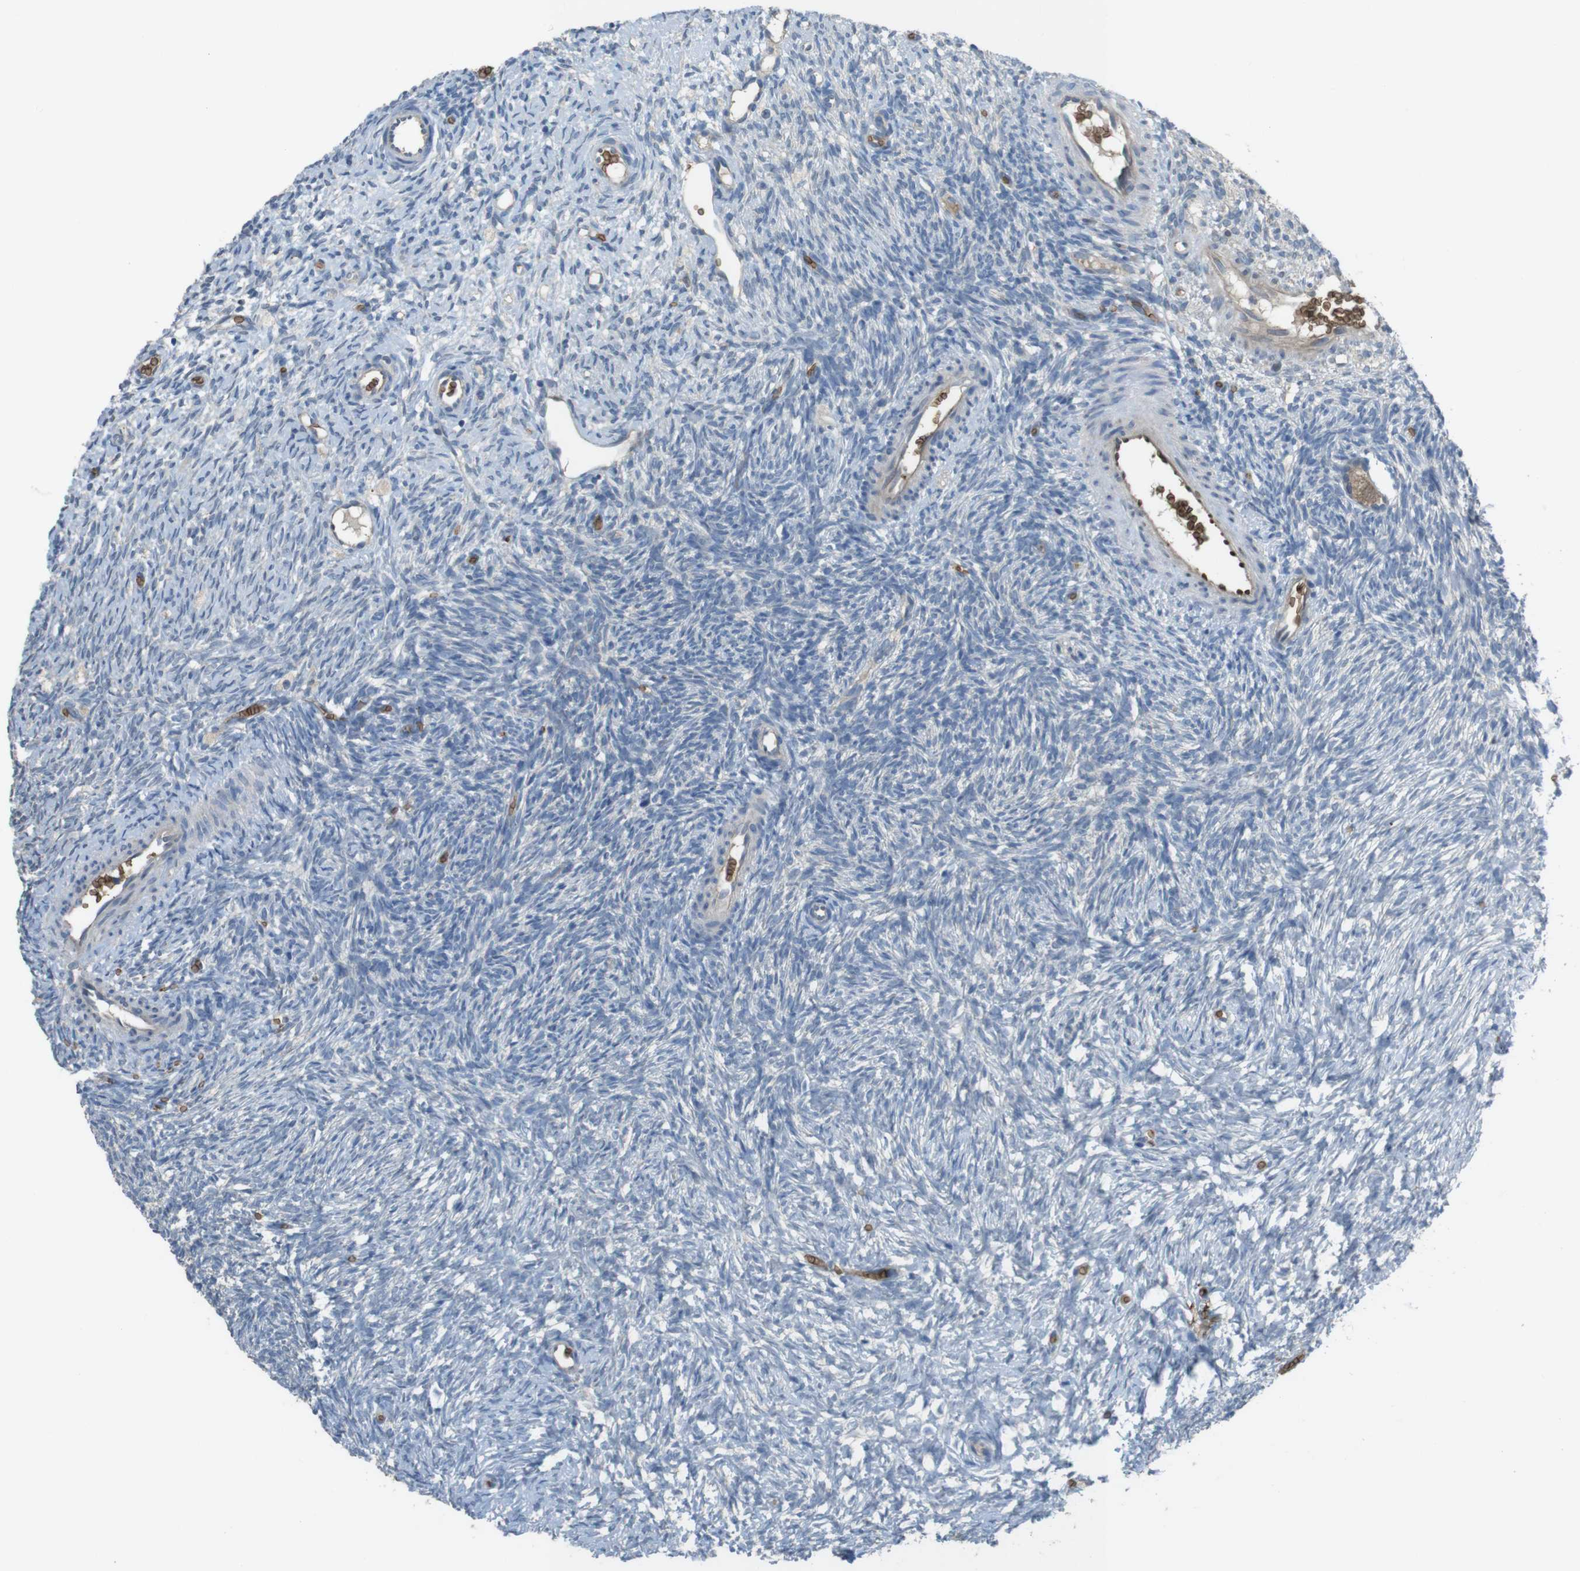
{"staining": {"intensity": "negative", "quantity": "none", "location": "none"}, "tissue": "ovary", "cell_type": "Ovarian stroma cells", "image_type": "normal", "snomed": [{"axis": "morphology", "description": "Normal tissue, NOS"}, {"axis": "topography", "description": "Ovary"}], "caption": "There is no significant positivity in ovarian stroma cells of ovary.", "gene": "GYPA", "patient": {"sex": "female", "age": 35}}